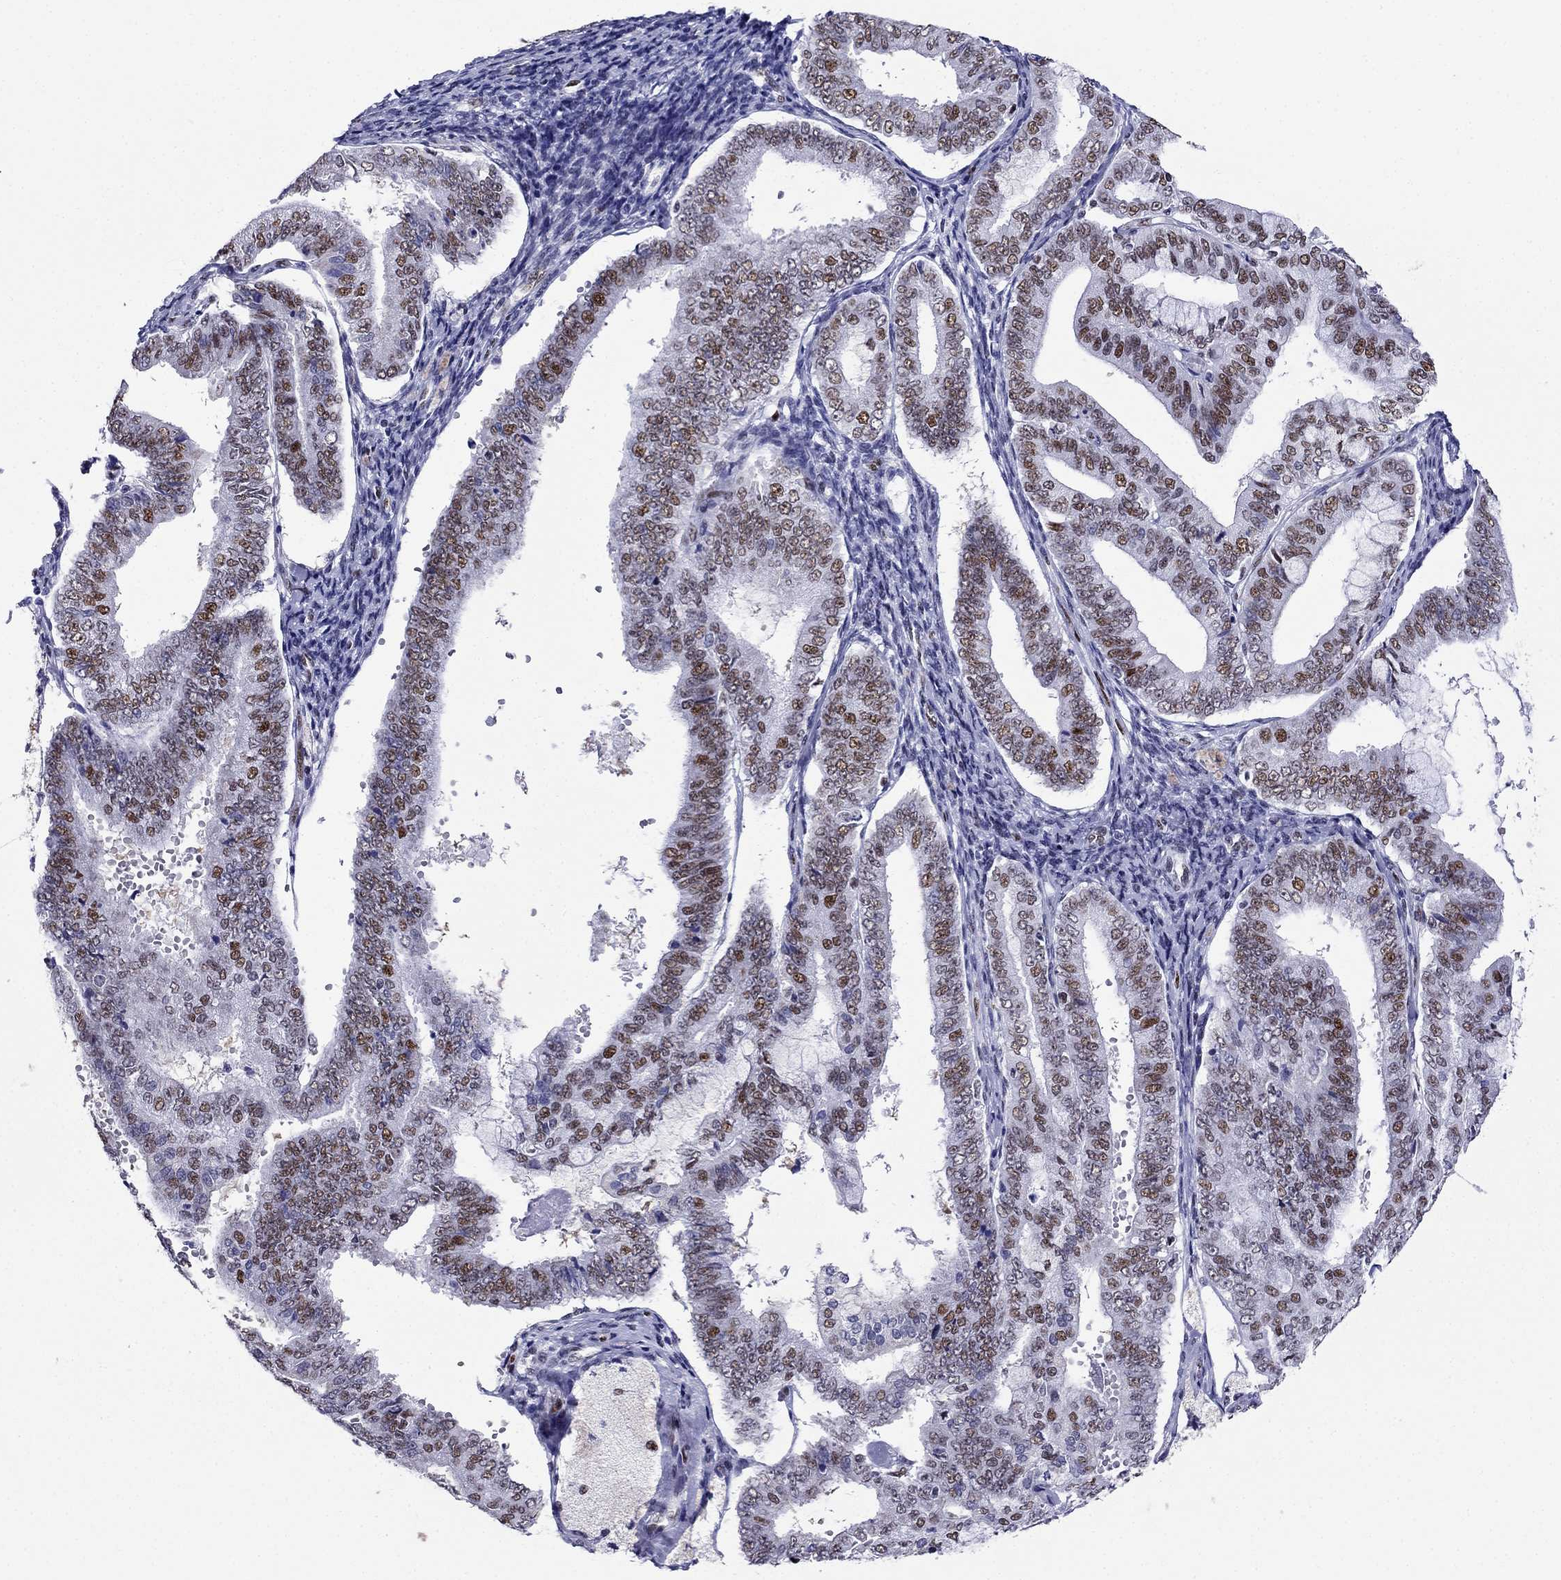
{"staining": {"intensity": "strong", "quantity": "<25%", "location": "nuclear"}, "tissue": "endometrial cancer", "cell_type": "Tumor cells", "image_type": "cancer", "snomed": [{"axis": "morphology", "description": "Adenocarcinoma, NOS"}, {"axis": "topography", "description": "Endometrium"}], "caption": "Endometrial adenocarcinoma stained for a protein exhibits strong nuclear positivity in tumor cells.", "gene": "PPM1G", "patient": {"sex": "female", "age": 63}}